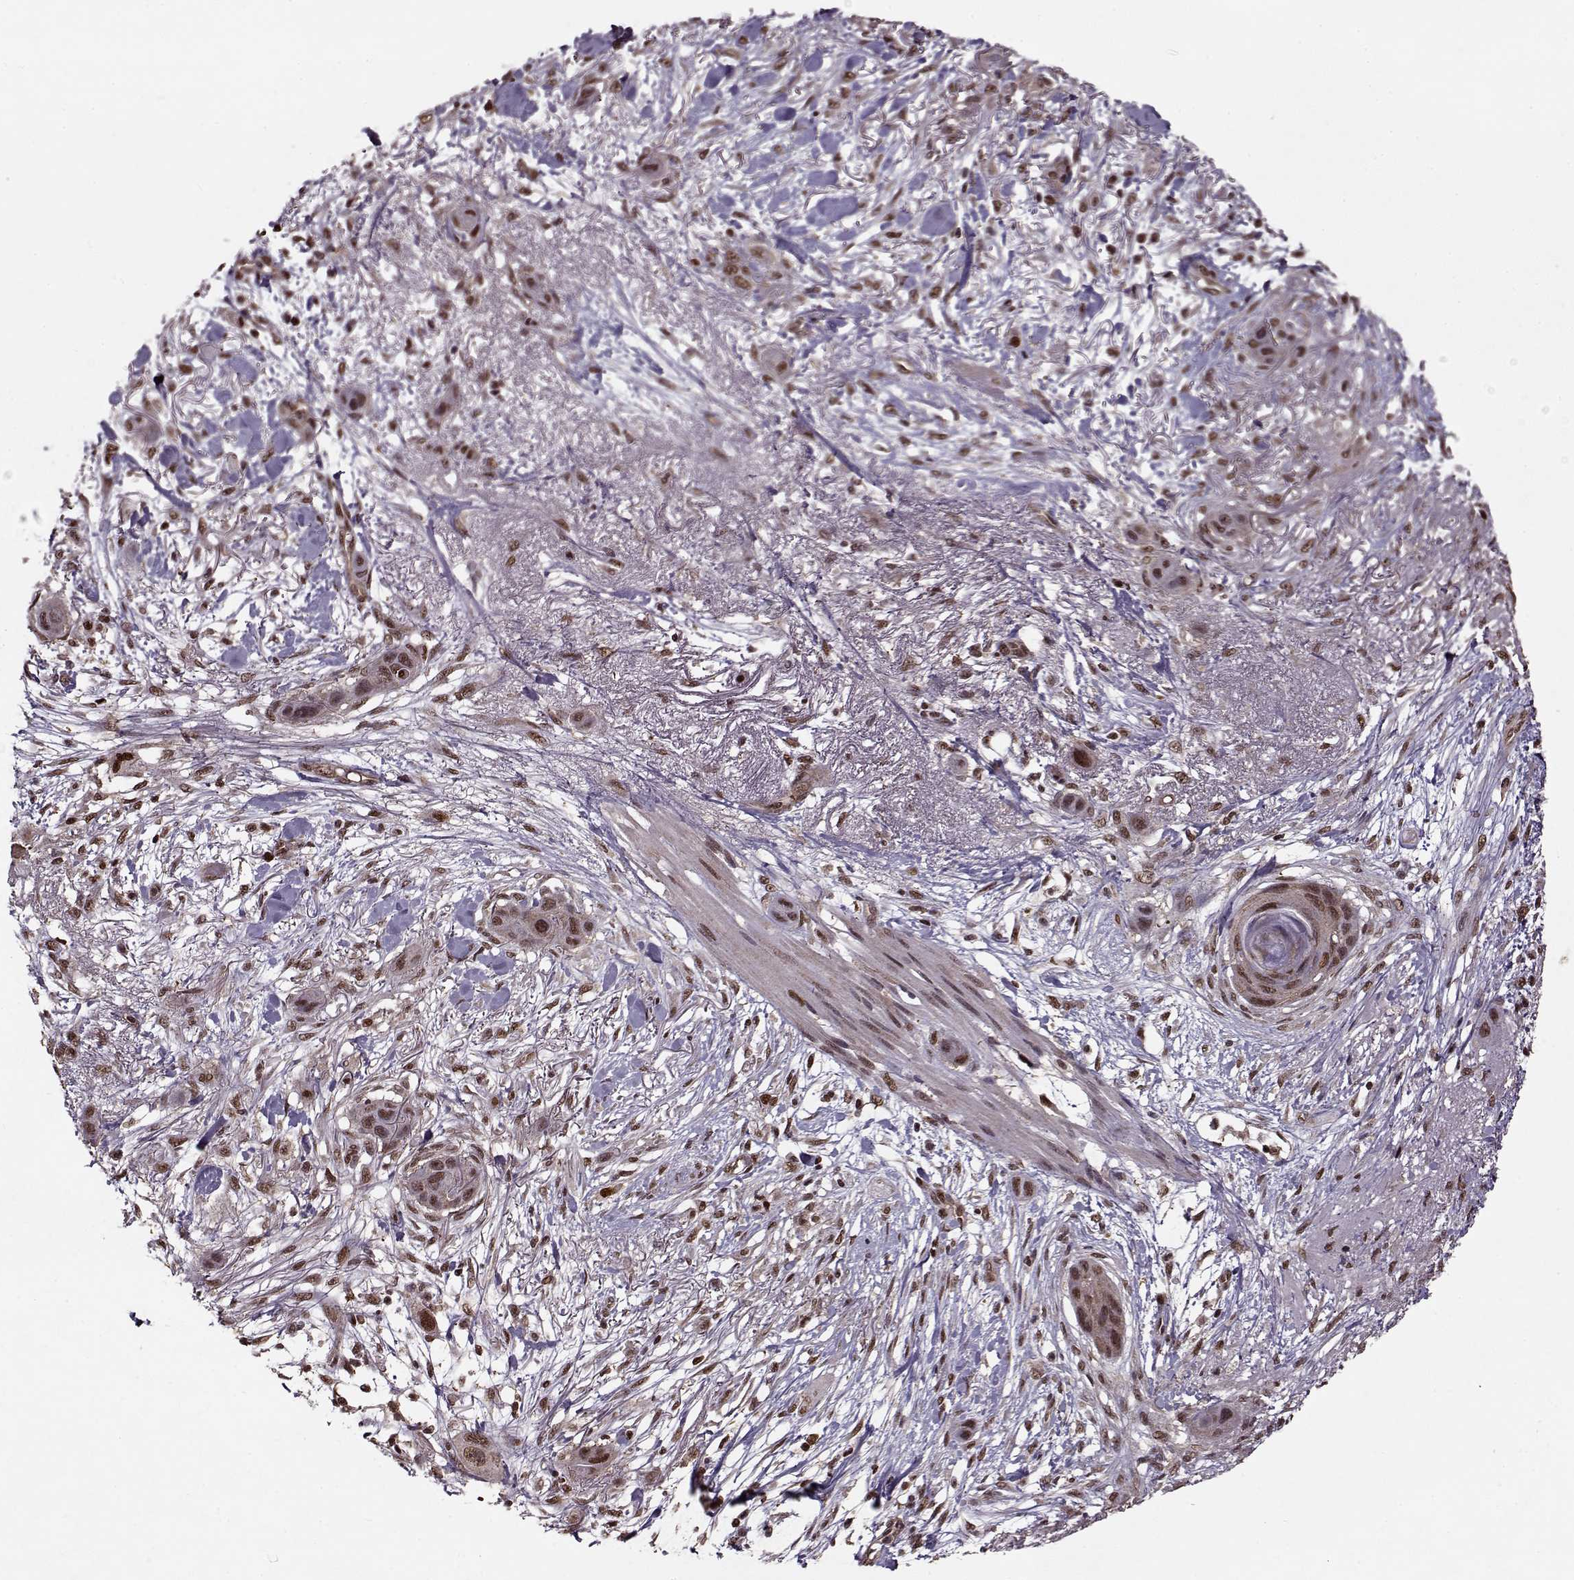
{"staining": {"intensity": "moderate", "quantity": ">75%", "location": "nuclear"}, "tissue": "skin cancer", "cell_type": "Tumor cells", "image_type": "cancer", "snomed": [{"axis": "morphology", "description": "Squamous cell carcinoma, NOS"}, {"axis": "topography", "description": "Skin"}], "caption": "About >75% of tumor cells in skin squamous cell carcinoma exhibit moderate nuclear protein staining as visualized by brown immunohistochemical staining.", "gene": "PSMA7", "patient": {"sex": "male", "age": 79}}